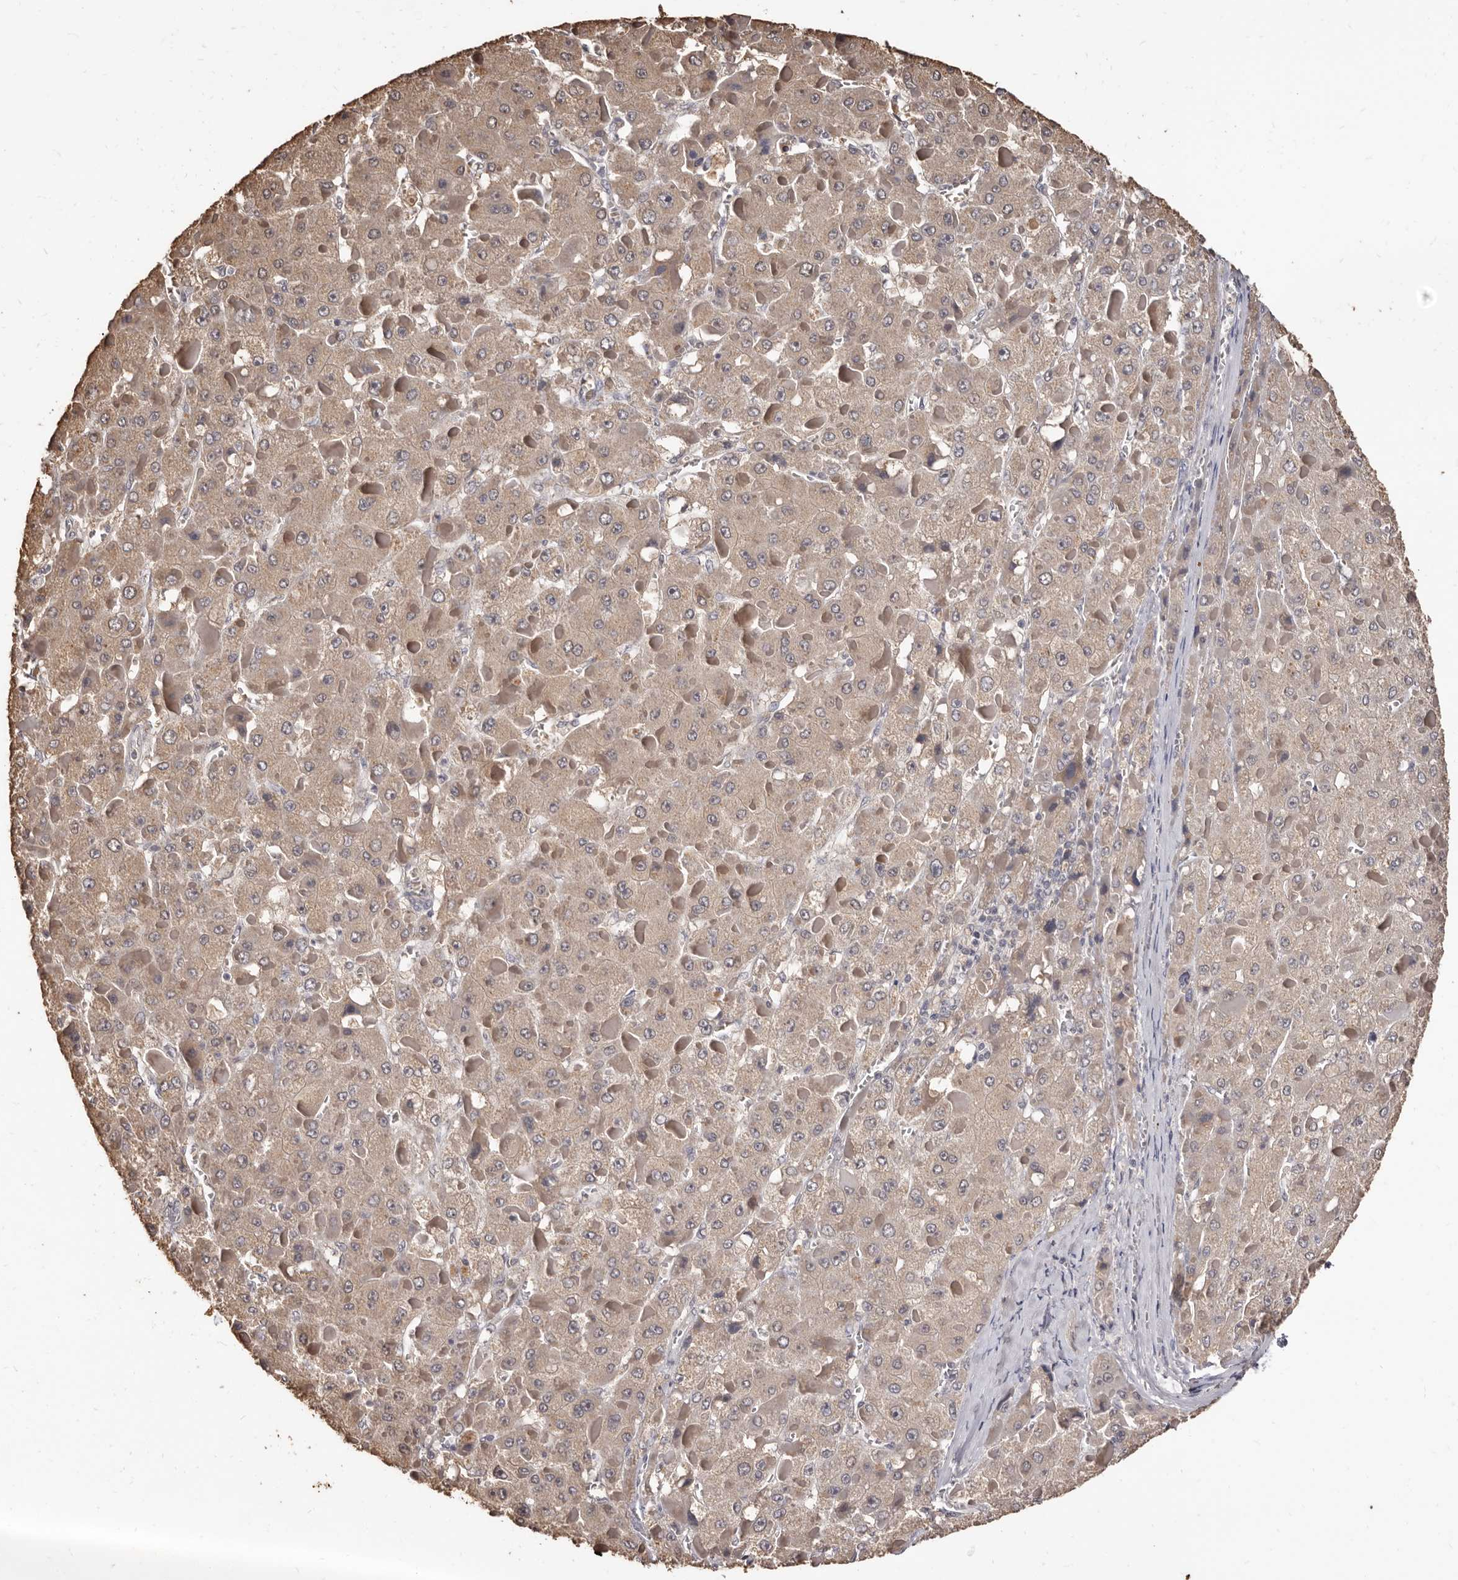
{"staining": {"intensity": "weak", "quantity": ">75%", "location": "cytoplasmic/membranous"}, "tissue": "liver cancer", "cell_type": "Tumor cells", "image_type": "cancer", "snomed": [{"axis": "morphology", "description": "Carcinoma, Hepatocellular, NOS"}, {"axis": "topography", "description": "Liver"}], "caption": "DAB immunohistochemical staining of liver hepatocellular carcinoma exhibits weak cytoplasmic/membranous protein staining in about >75% of tumor cells.", "gene": "INAVA", "patient": {"sex": "female", "age": 73}}